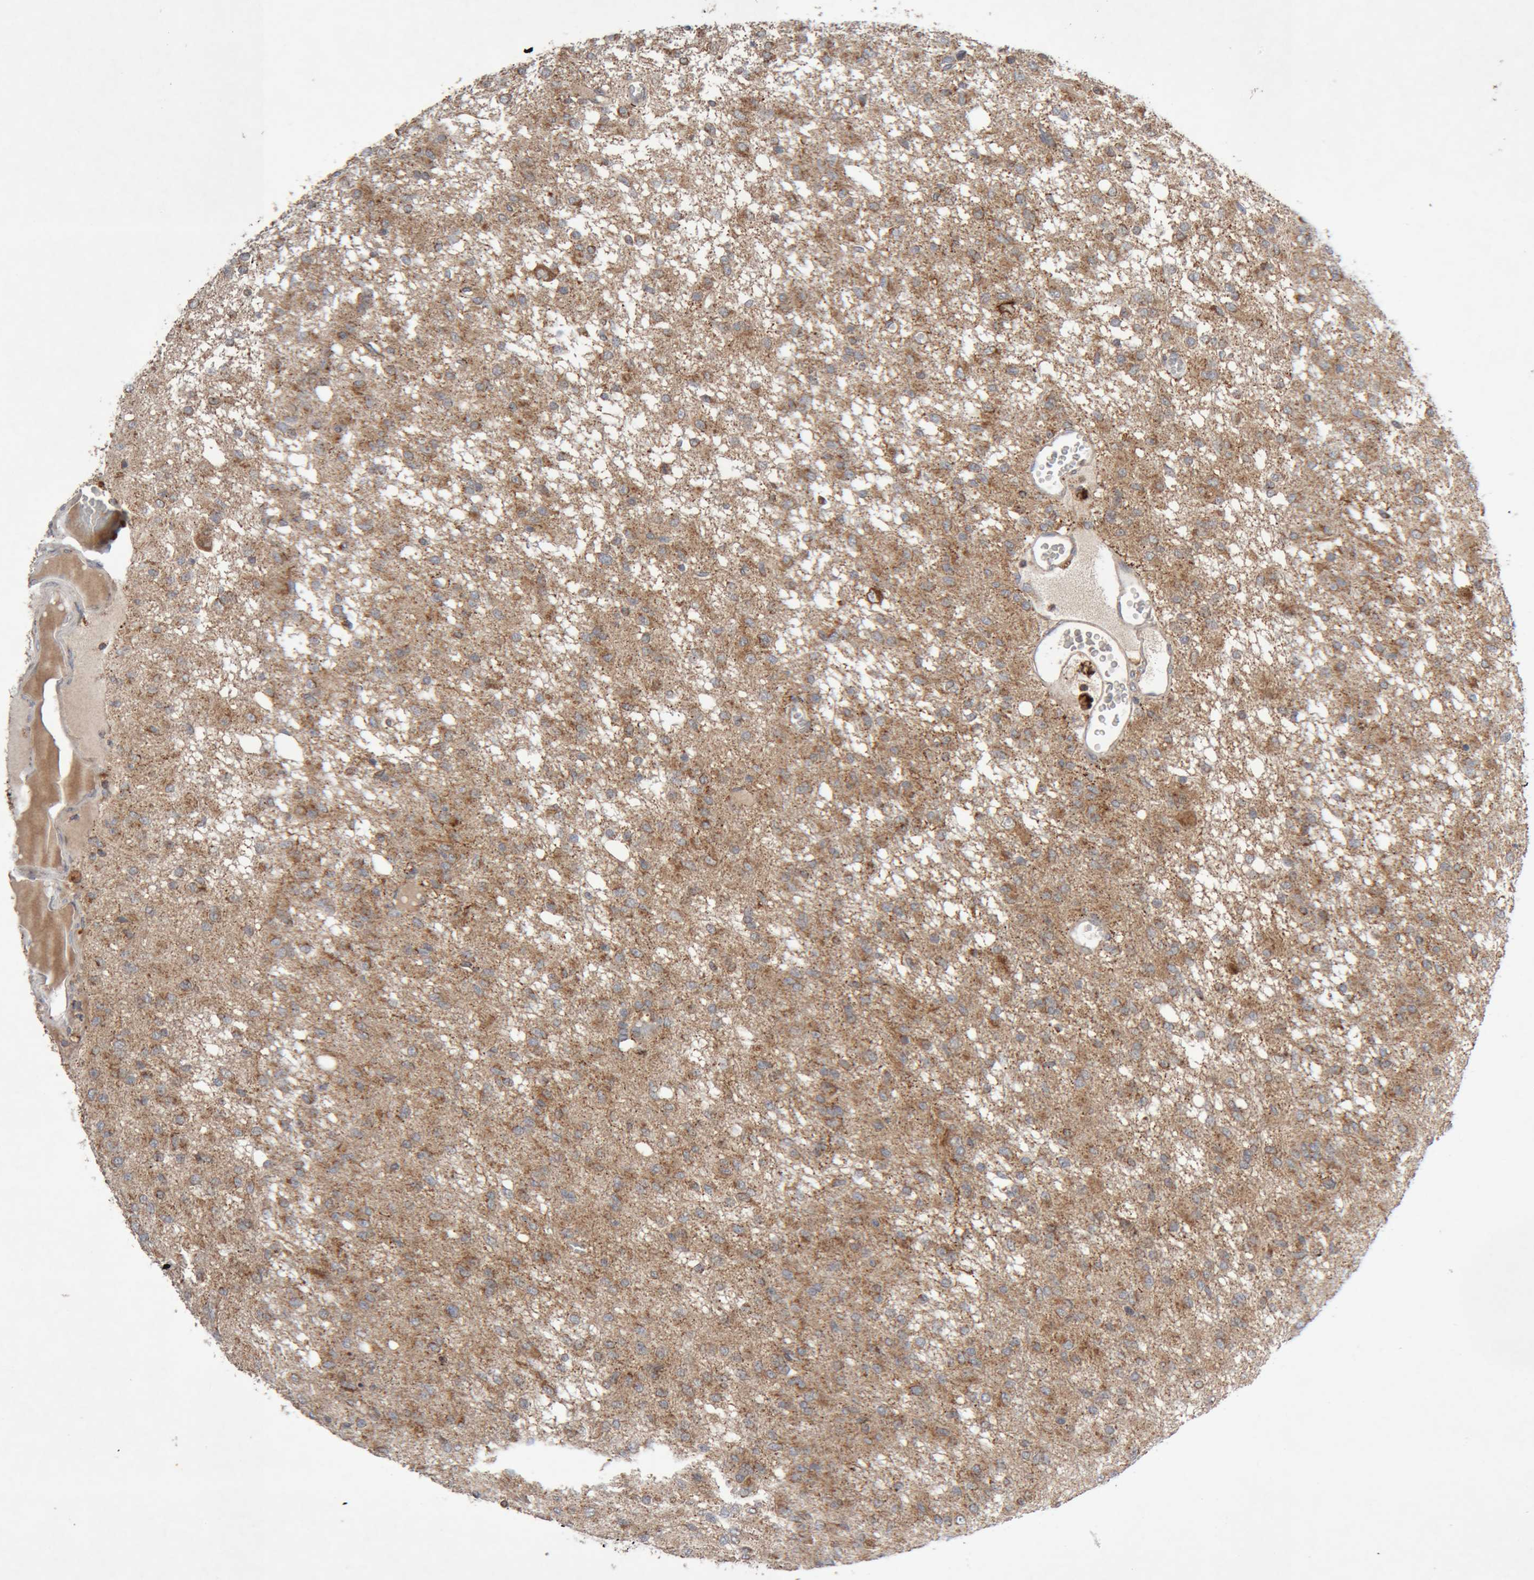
{"staining": {"intensity": "moderate", "quantity": ">75%", "location": "cytoplasmic/membranous"}, "tissue": "glioma", "cell_type": "Tumor cells", "image_type": "cancer", "snomed": [{"axis": "morphology", "description": "Glioma, malignant, High grade"}, {"axis": "topography", "description": "Brain"}], "caption": "High-grade glioma (malignant) stained for a protein demonstrates moderate cytoplasmic/membranous positivity in tumor cells.", "gene": "KIF21B", "patient": {"sex": "female", "age": 59}}